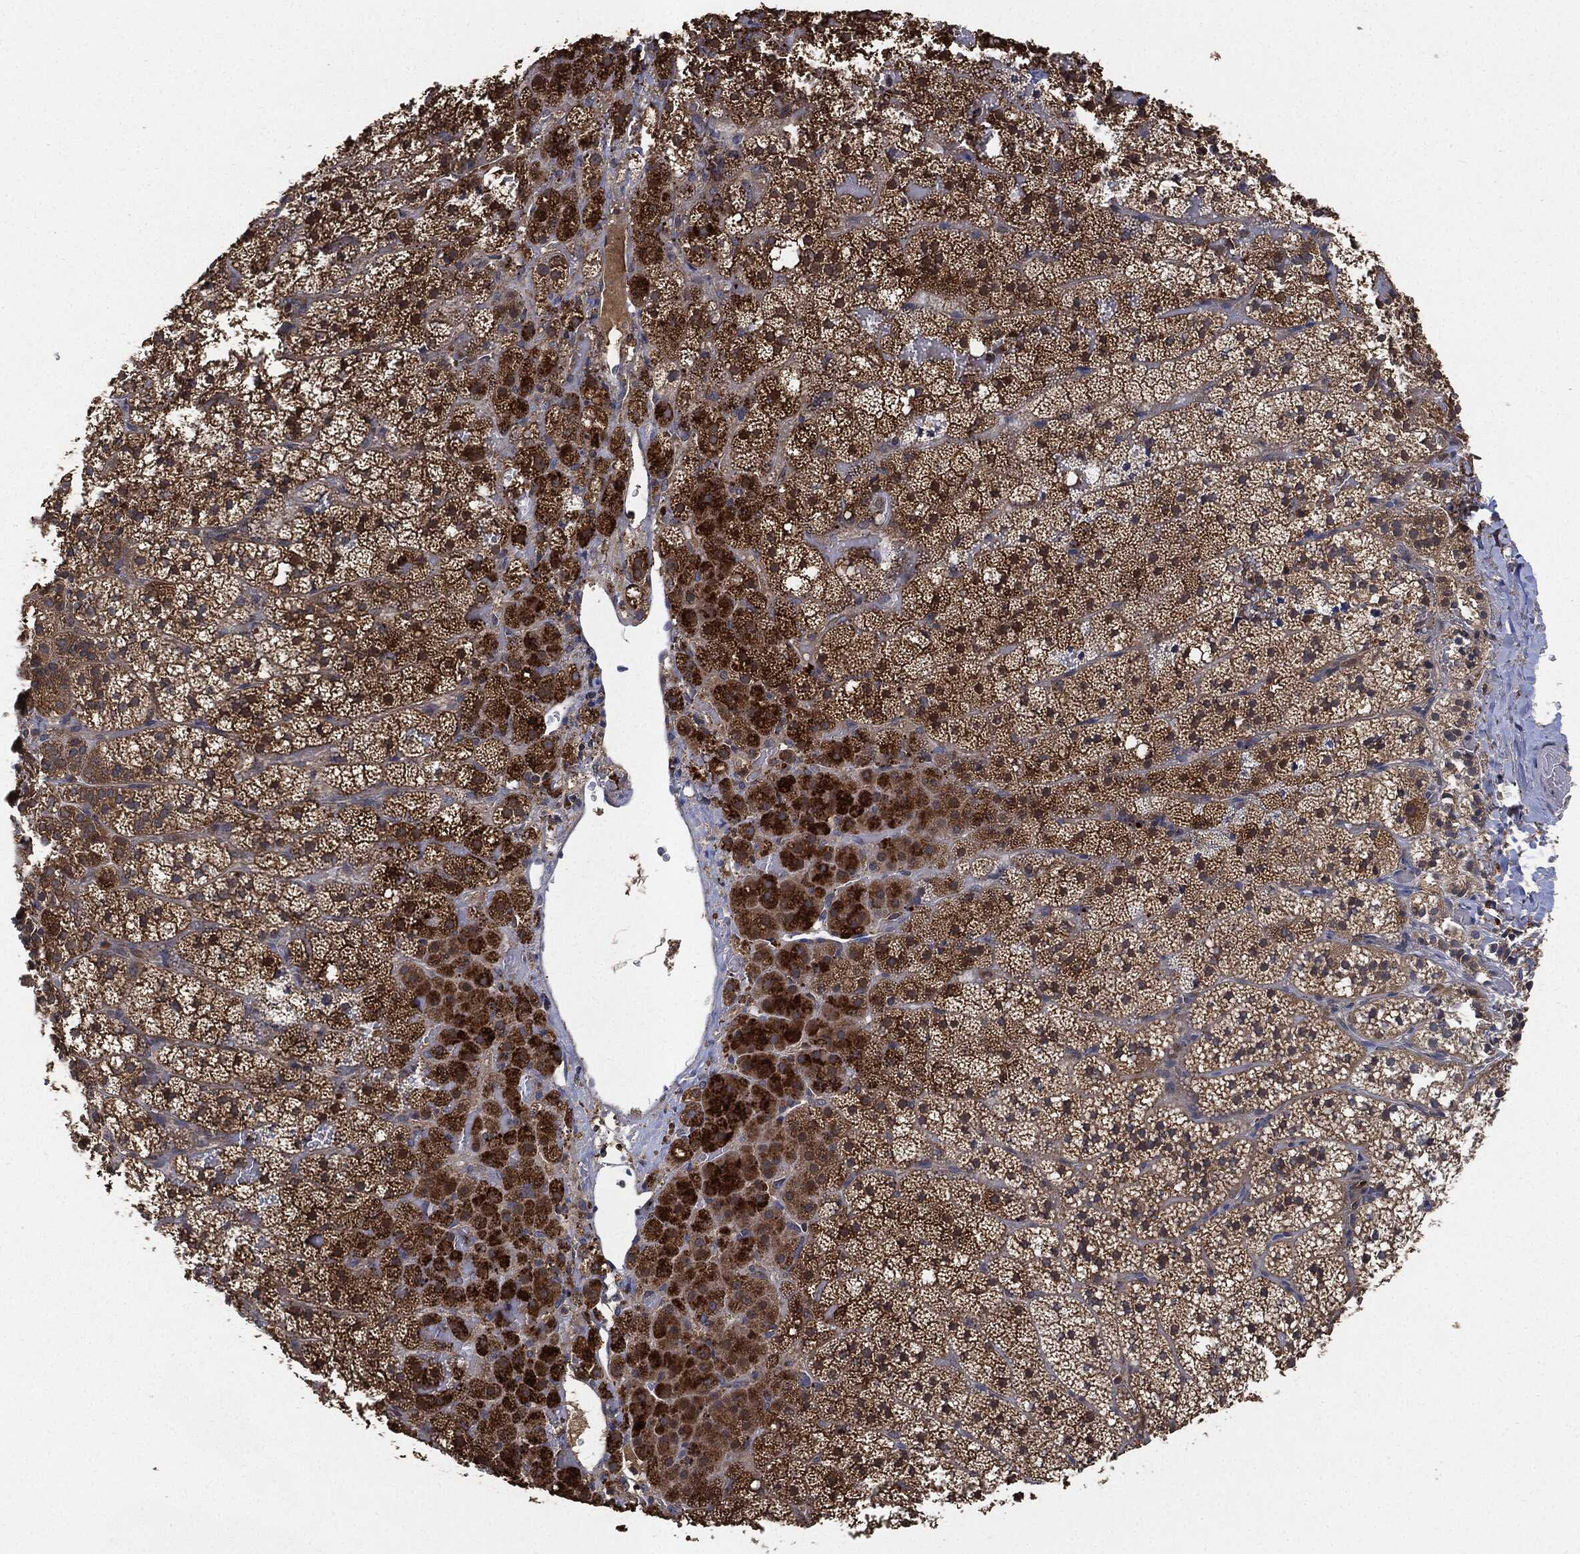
{"staining": {"intensity": "moderate", "quantity": ">75%", "location": "cytoplasmic/membranous"}, "tissue": "adrenal gland", "cell_type": "Glandular cells", "image_type": "normal", "snomed": [{"axis": "morphology", "description": "Normal tissue, NOS"}, {"axis": "topography", "description": "Adrenal gland"}], "caption": "Immunohistochemical staining of unremarkable human adrenal gland demonstrates medium levels of moderate cytoplasmic/membranous staining in approximately >75% of glandular cells.", "gene": "BRAF", "patient": {"sex": "male", "age": 53}}